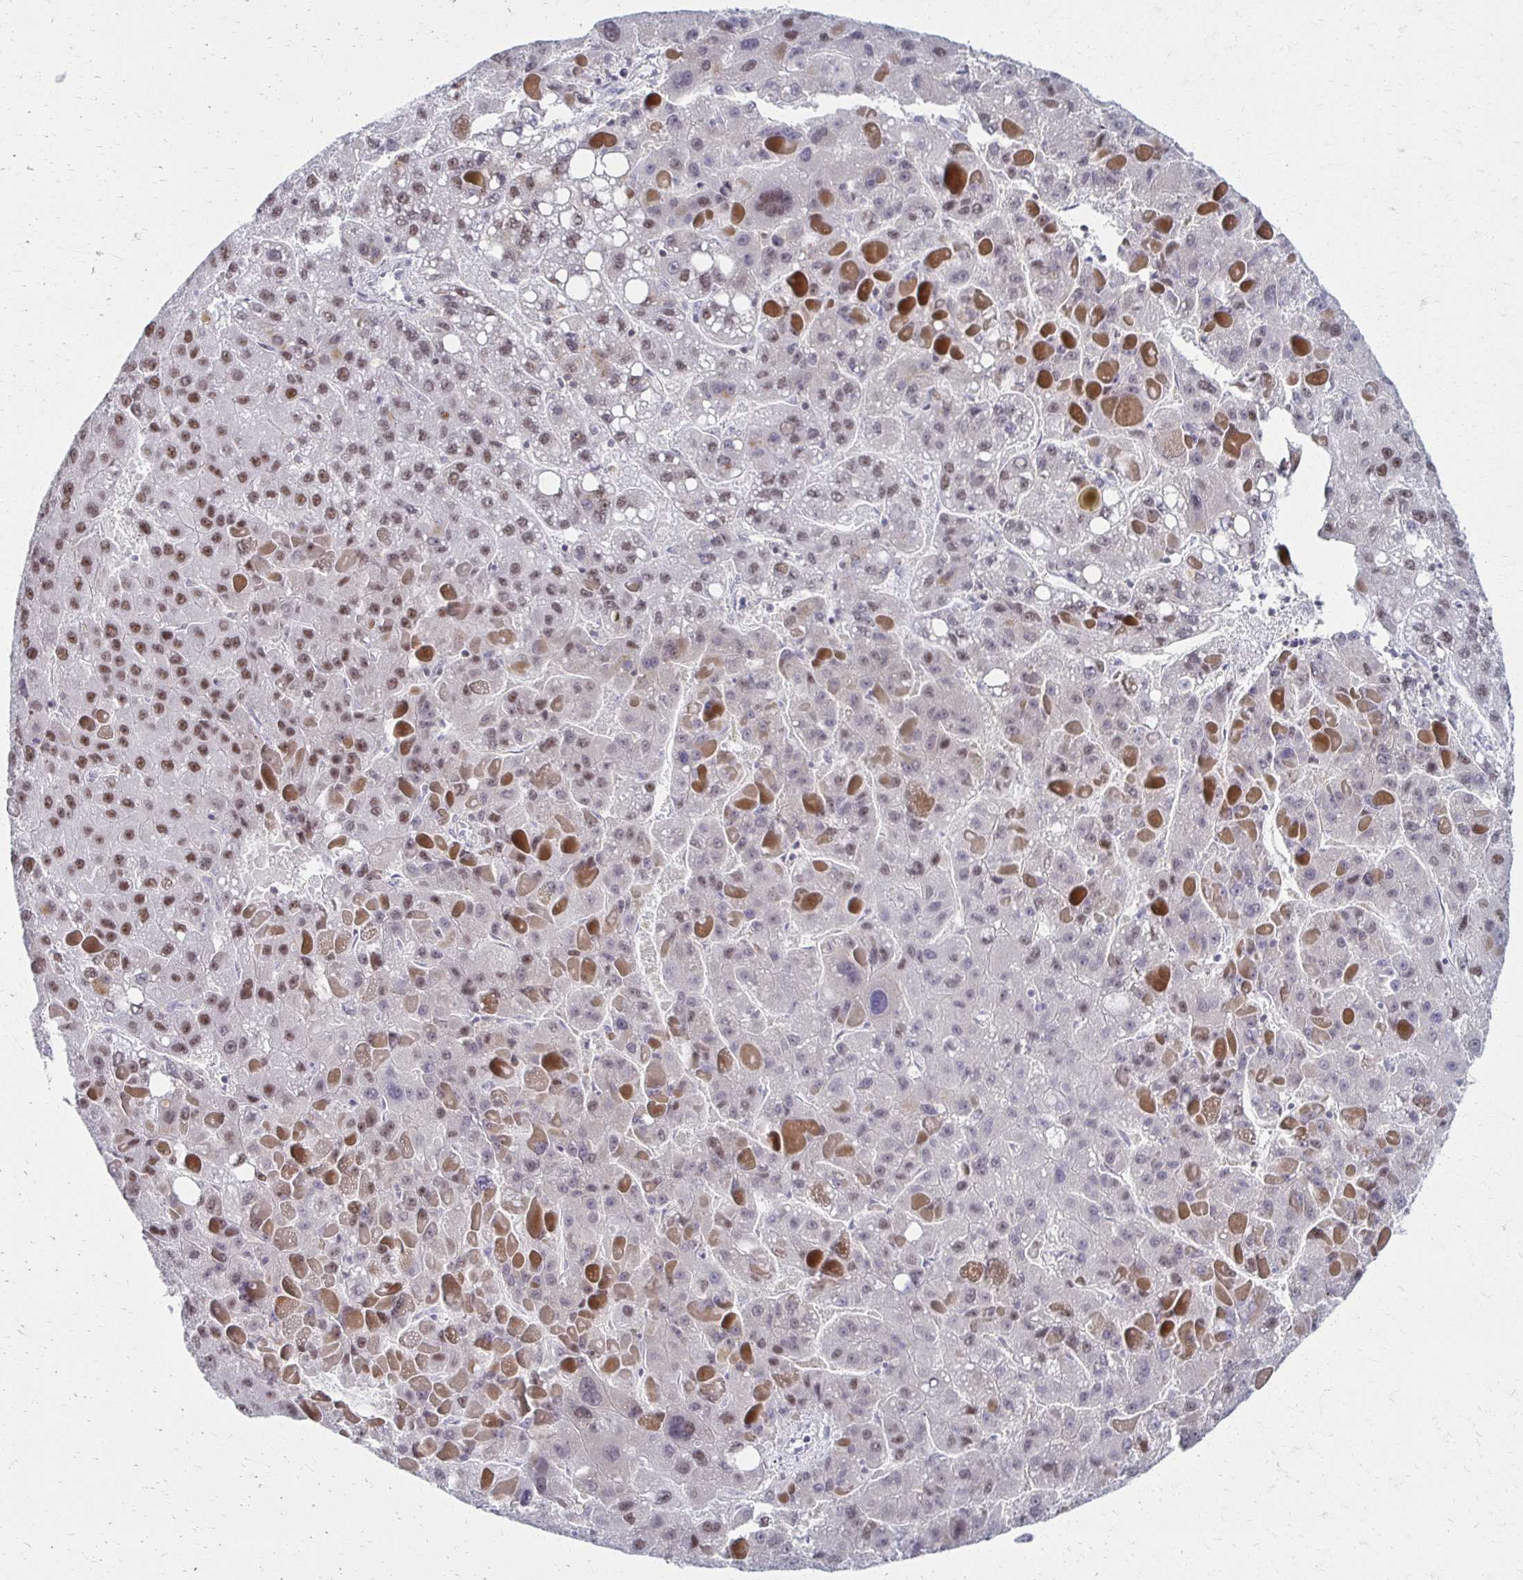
{"staining": {"intensity": "moderate", "quantity": "25%-75%", "location": "nuclear"}, "tissue": "liver cancer", "cell_type": "Tumor cells", "image_type": "cancer", "snomed": [{"axis": "morphology", "description": "Carcinoma, Hepatocellular, NOS"}, {"axis": "topography", "description": "Liver"}], "caption": "Immunohistochemical staining of liver hepatocellular carcinoma exhibits moderate nuclear protein expression in about 25%-75% of tumor cells.", "gene": "IRF7", "patient": {"sex": "female", "age": 82}}